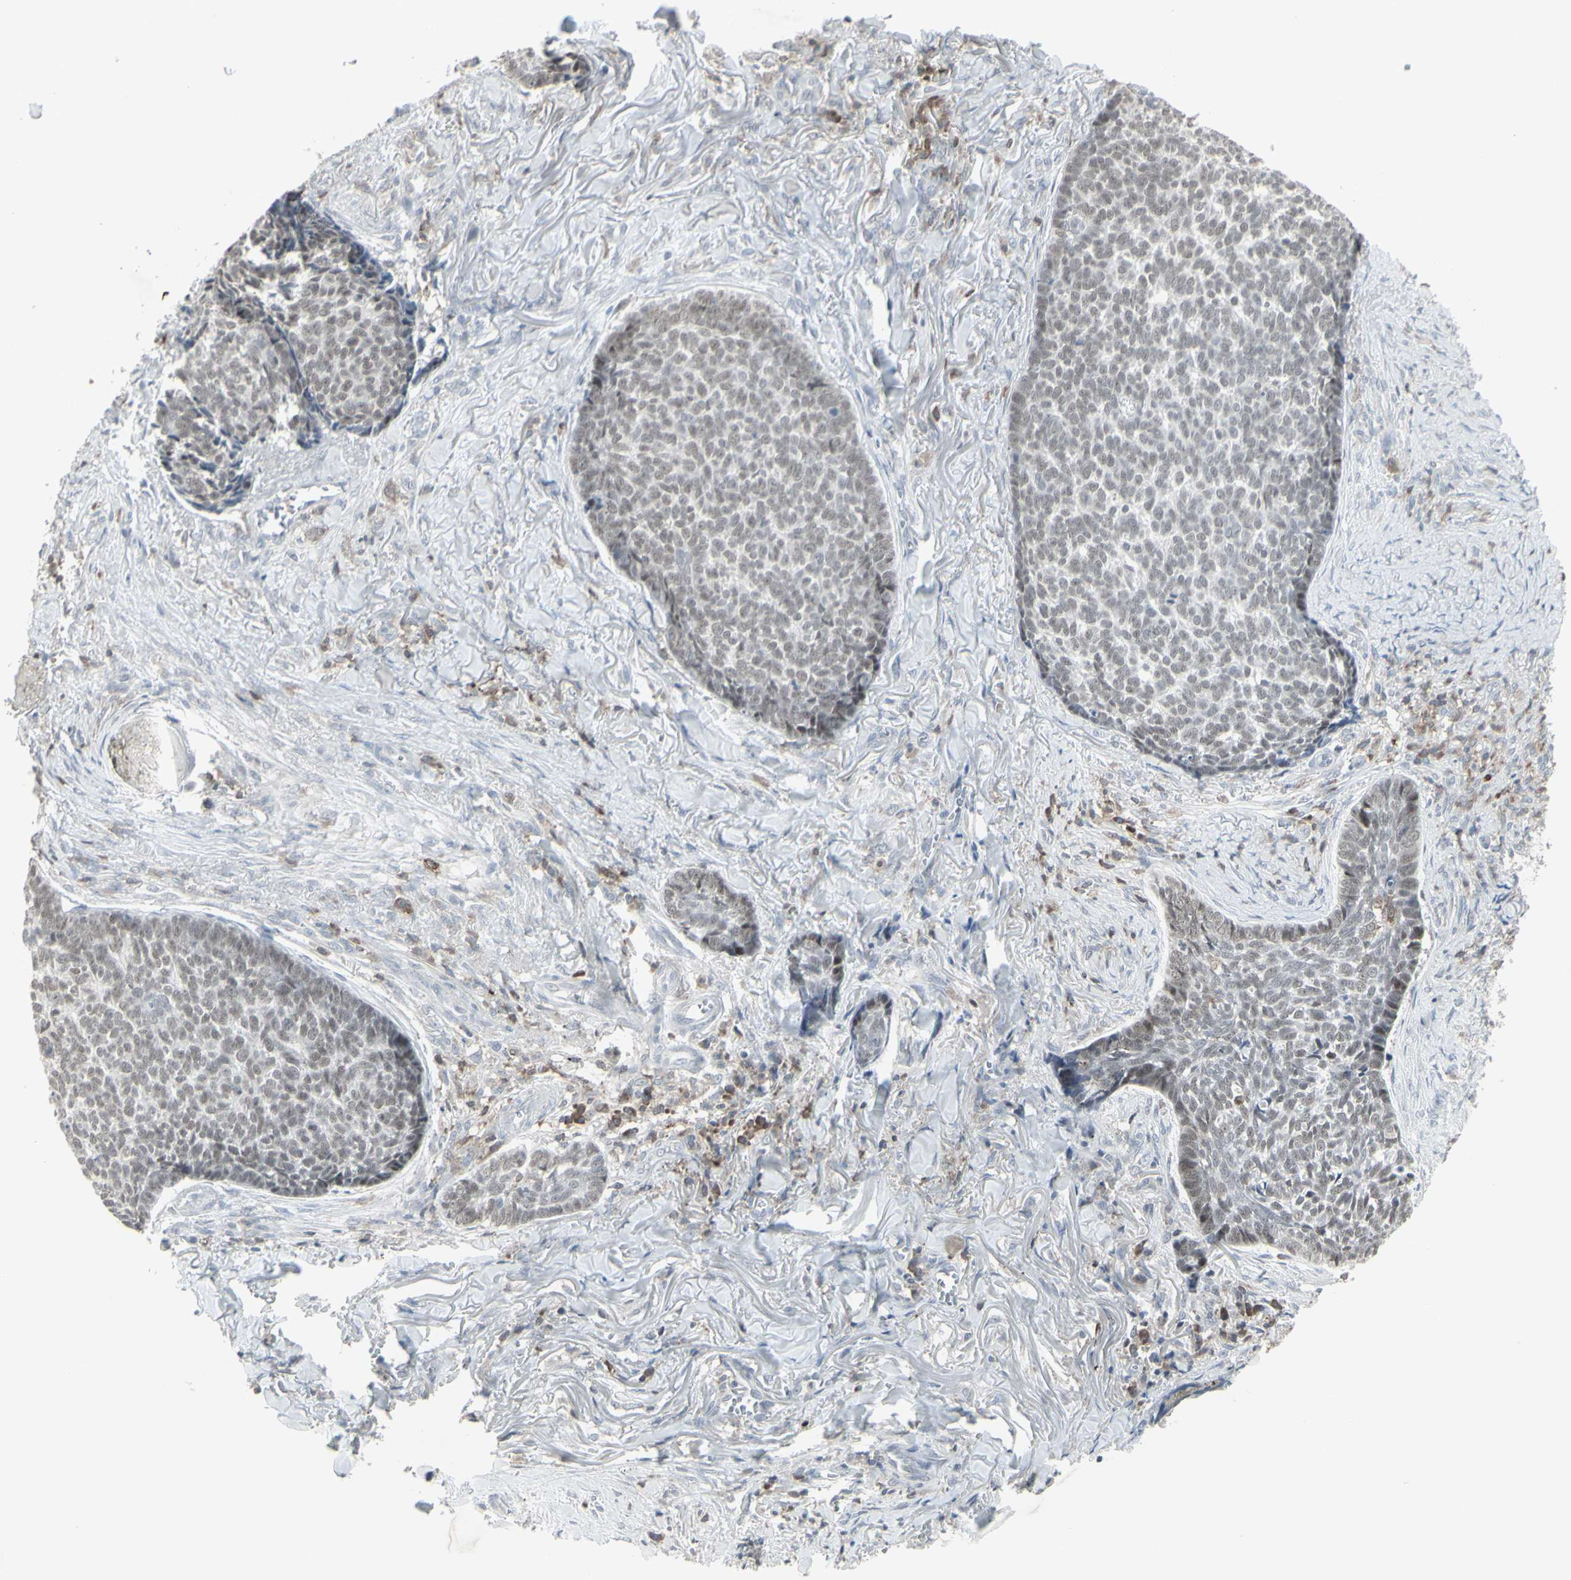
{"staining": {"intensity": "weak", "quantity": "25%-75%", "location": "nuclear"}, "tissue": "skin cancer", "cell_type": "Tumor cells", "image_type": "cancer", "snomed": [{"axis": "morphology", "description": "Basal cell carcinoma"}, {"axis": "topography", "description": "Skin"}], "caption": "This histopathology image shows IHC staining of human basal cell carcinoma (skin), with low weak nuclear expression in about 25%-75% of tumor cells.", "gene": "SAMSN1", "patient": {"sex": "male", "age": 84}}